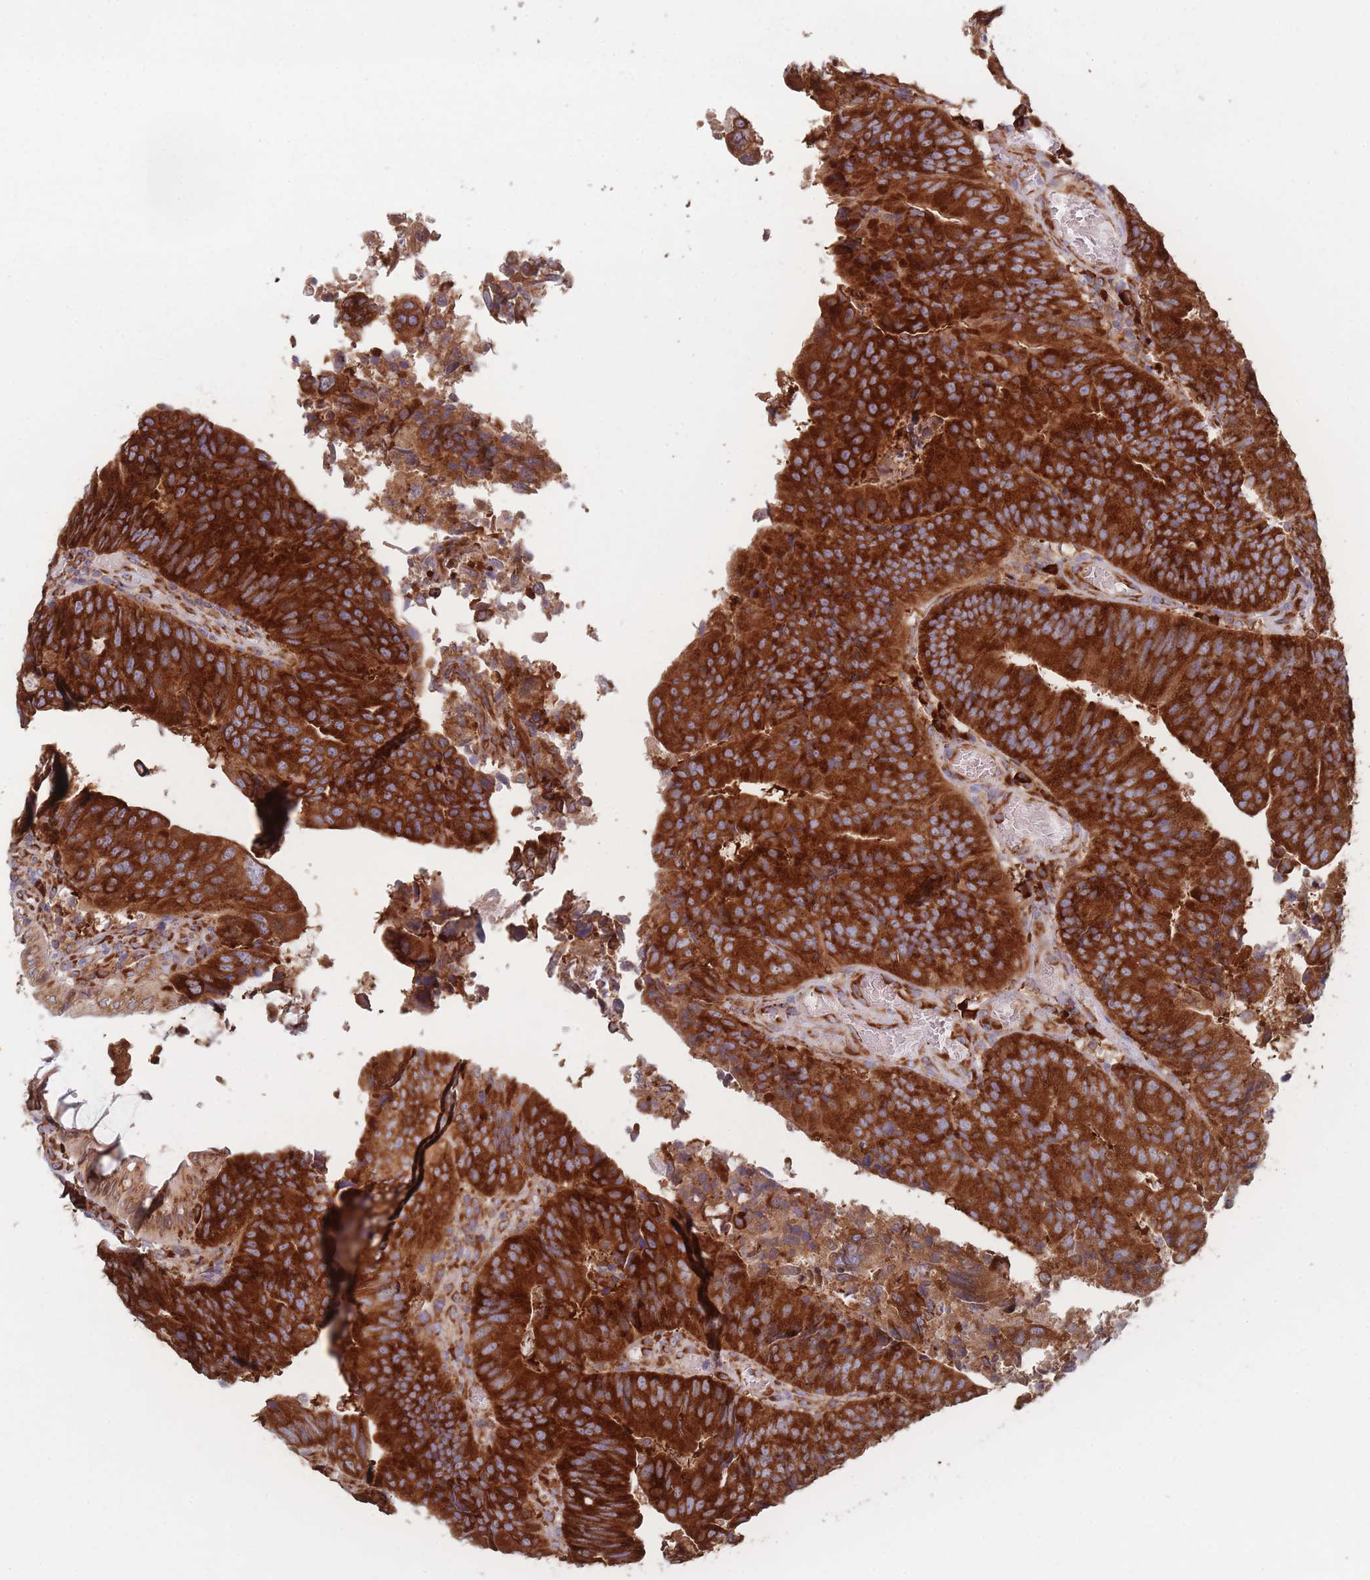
{"staining": {"intensity": "strong", "quantity": ">75%", "location": "cytoplasmic/membranous"}, "tissue": "colorectal cancer", "cell_type": "Tumor cells", "image_type": "cancer", "snomed": [{"axis": "morphology", "description": "Adenocarcinoma, NOS"}, {"axis": "topography", "description": "Colon"}], "caption": "Tumor cells display high levels of strong cytoplasmic/membranous staining in about >75% of cells in human adenocarcinoma (colorectal). Nuclei are stained in blue.", "gene": "EEF1B2", "patient": {"sex": "female", "age": 67}}